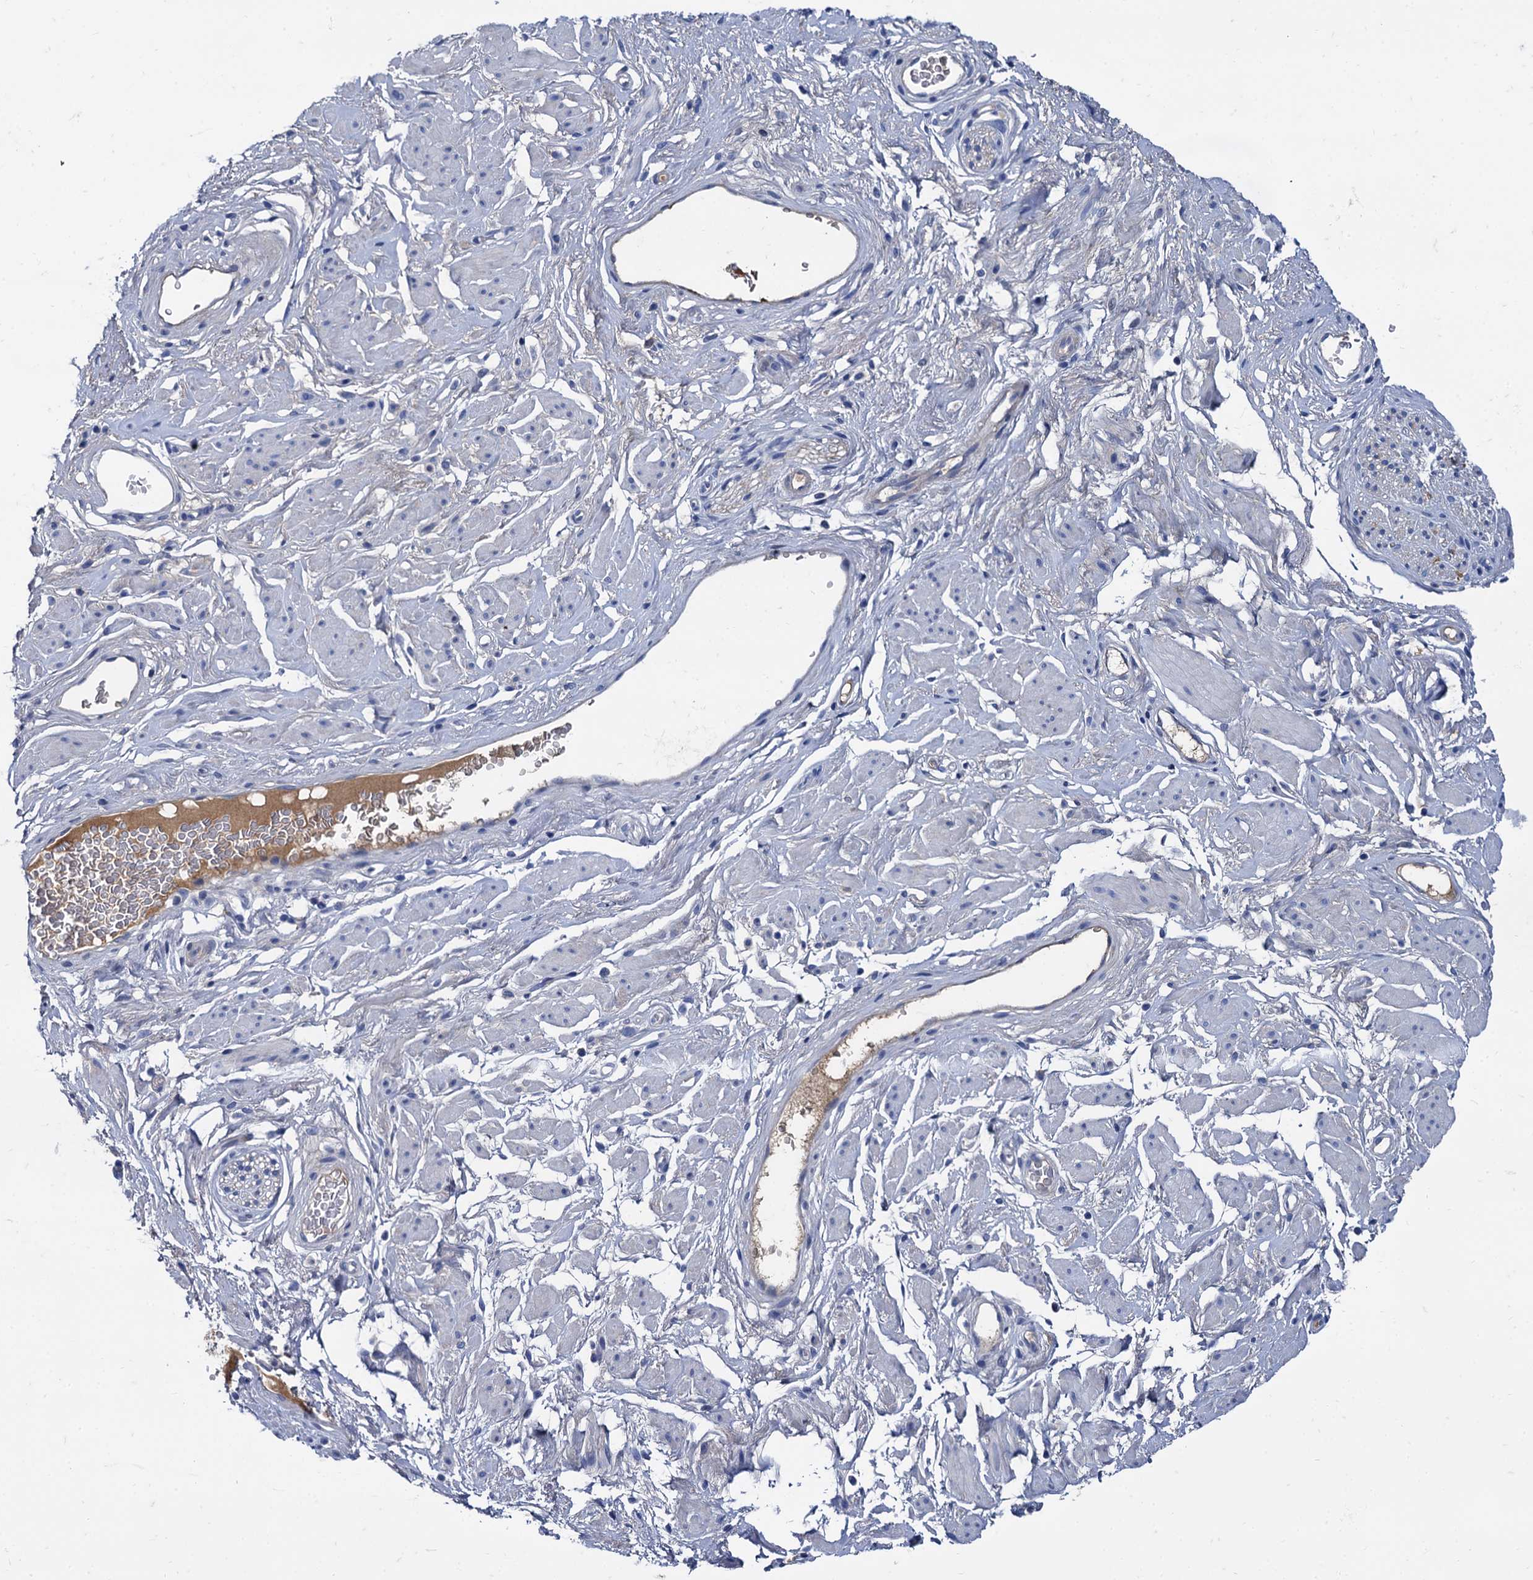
{"staining": {"intensity": "negative", "quantity": "none", "location": "none"}, "tissue": "adipose tissue", "cell_type": "Adipocytes", "image_type": "normal", "snomed": [{"axis": "morphology", "description": "Normal tissue, NOS"}, {"axis": "morphology", "description": "Adenocarcinoma, NOS"}, {"axis": "topography", "description": "Rectum"}, {"axis": "topography", "description": "Vagina"}, {"axis": "topography", "description": "Peripheral nerve tissue"}], "caption": "Protein analysis of benign adipose tissue exhibits no significant staining in adipocytes. (DAB (3,3'-diaminobenzidine) immunohistochemistry visualized using brightfield microscopy, high magnification).", "gene": "TMEM72", "patient": {"sex": "female", "age": 71}}